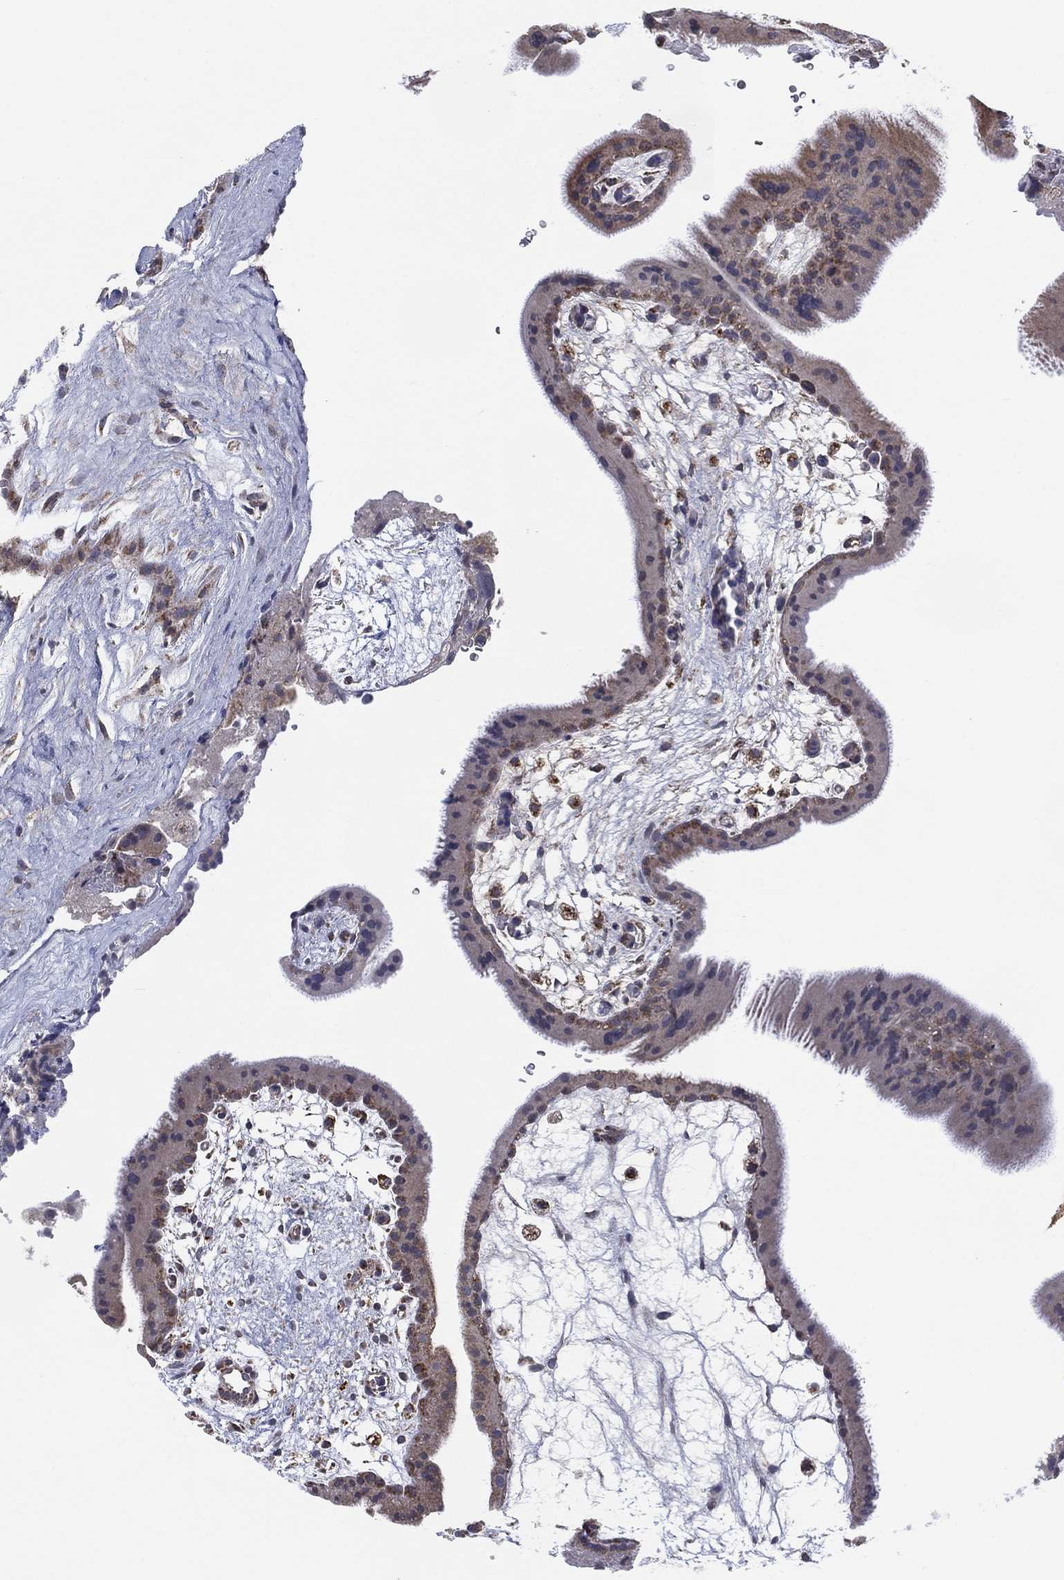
{"staining": {"intensity": "weak", "quantity": "25%-75%", "location": "cytoplasmic/membranous"}, "tissue": "placenta", "cell_type": "Trophoblastic cells", "image_type": "normal", "snomed": [{"axis": "morphology", "description": "Normal tissue, NOS"}, {"axis": "topography", "description": "Placenta"}], "caption": "A brown stain labels weak cytoplasmic/membranous staining of a protein in trophoblastic cells of normal placenta. The protein of interest is shown in brown color, while the nuclei are stained blue.", "gene": "PSMG4", "patient": {"sex": "female", "age": 19}}